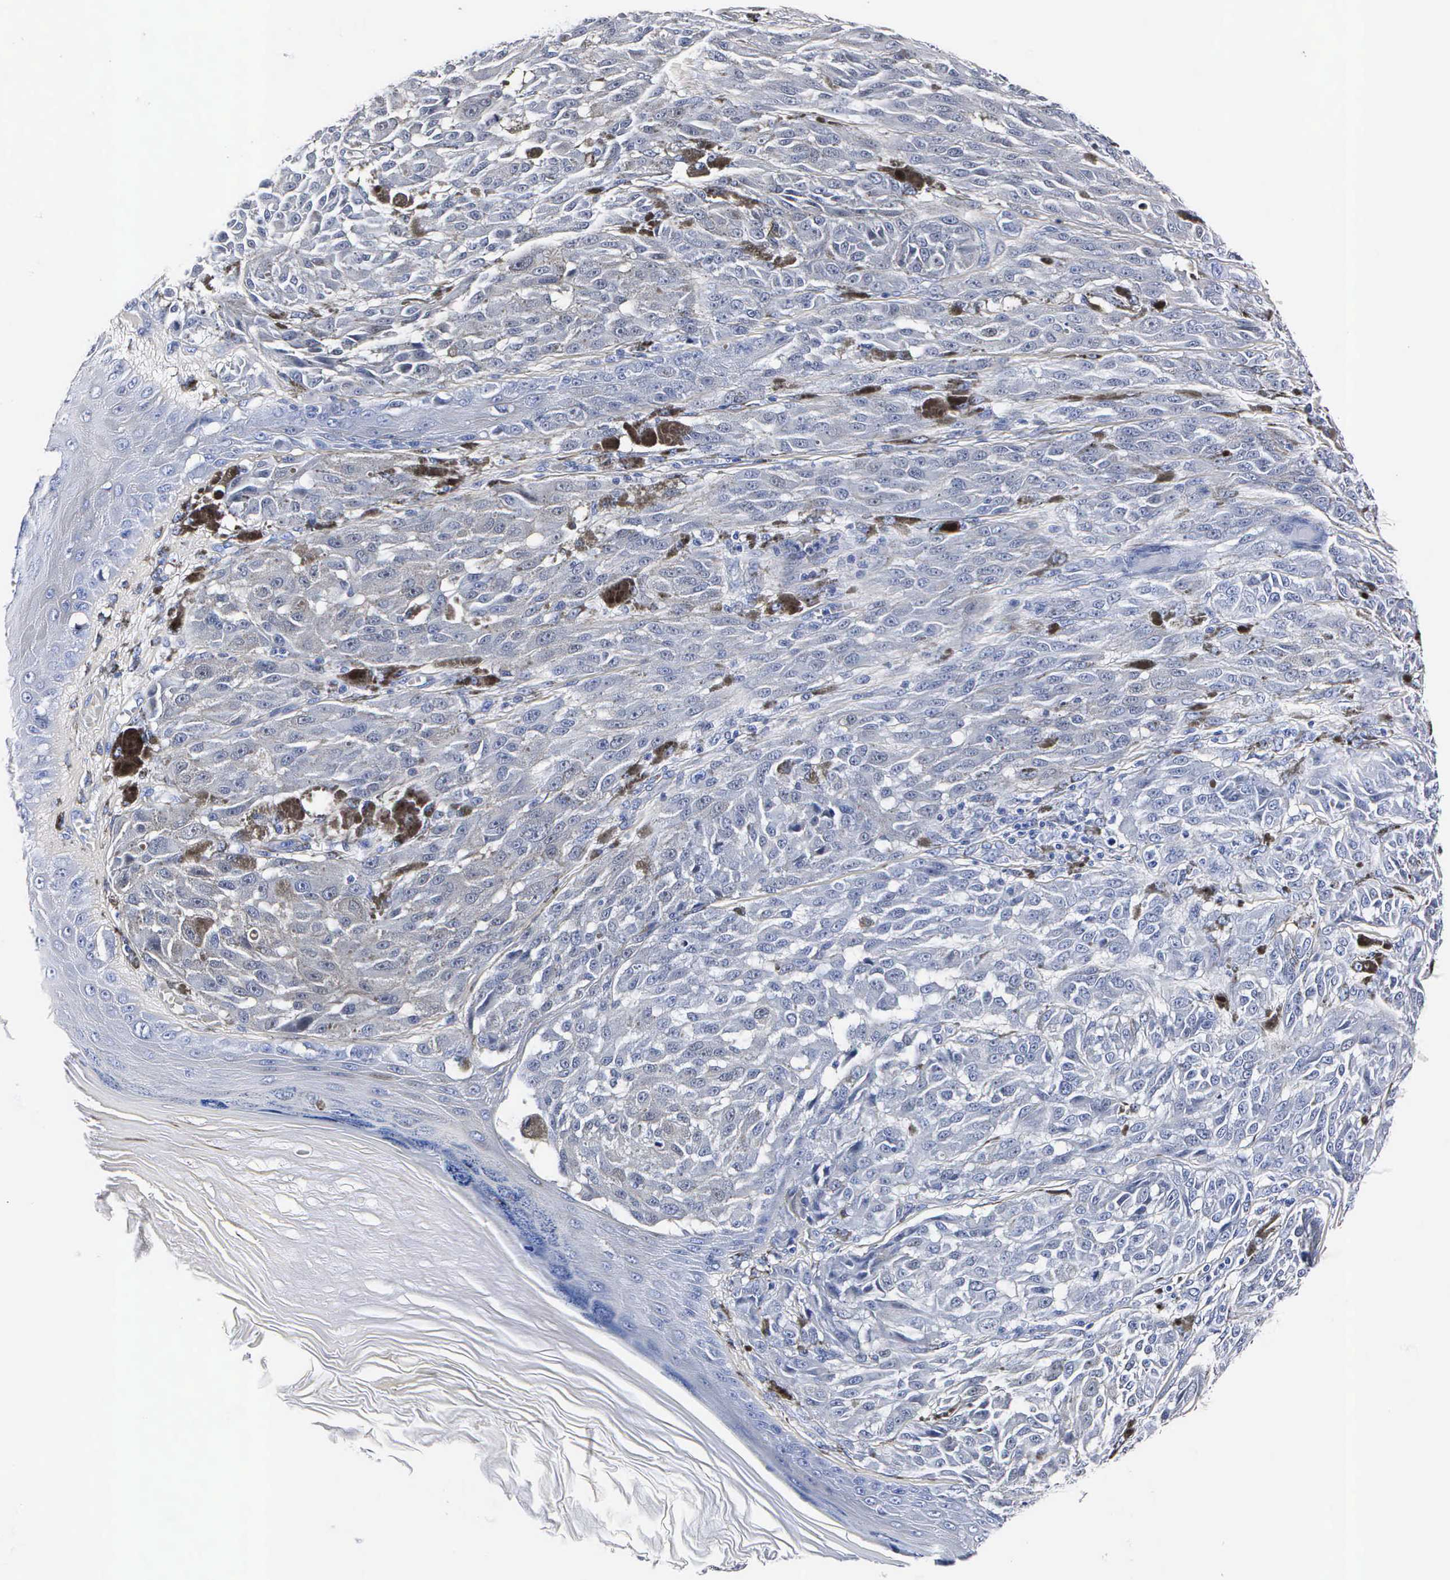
{"staining": {"intensity": "negative", "quantity": "none", "location": "none"}, "tissue": "melanoma", "cell_type": "Tumor cells", "image_type": "cancer", "snomed": [{"axis": "morphology", "description": "Malignant melanoma, NOS"}, {"axis": "topography", "description": "Skin"}], "caption": "High power microscopy photomicrograph of an IHC photomicrograph of malignant melanoma, revealing no significant expression in tumor cells.", "gene": "ENO2", "patient": {"sex": "male", "age": 44}}